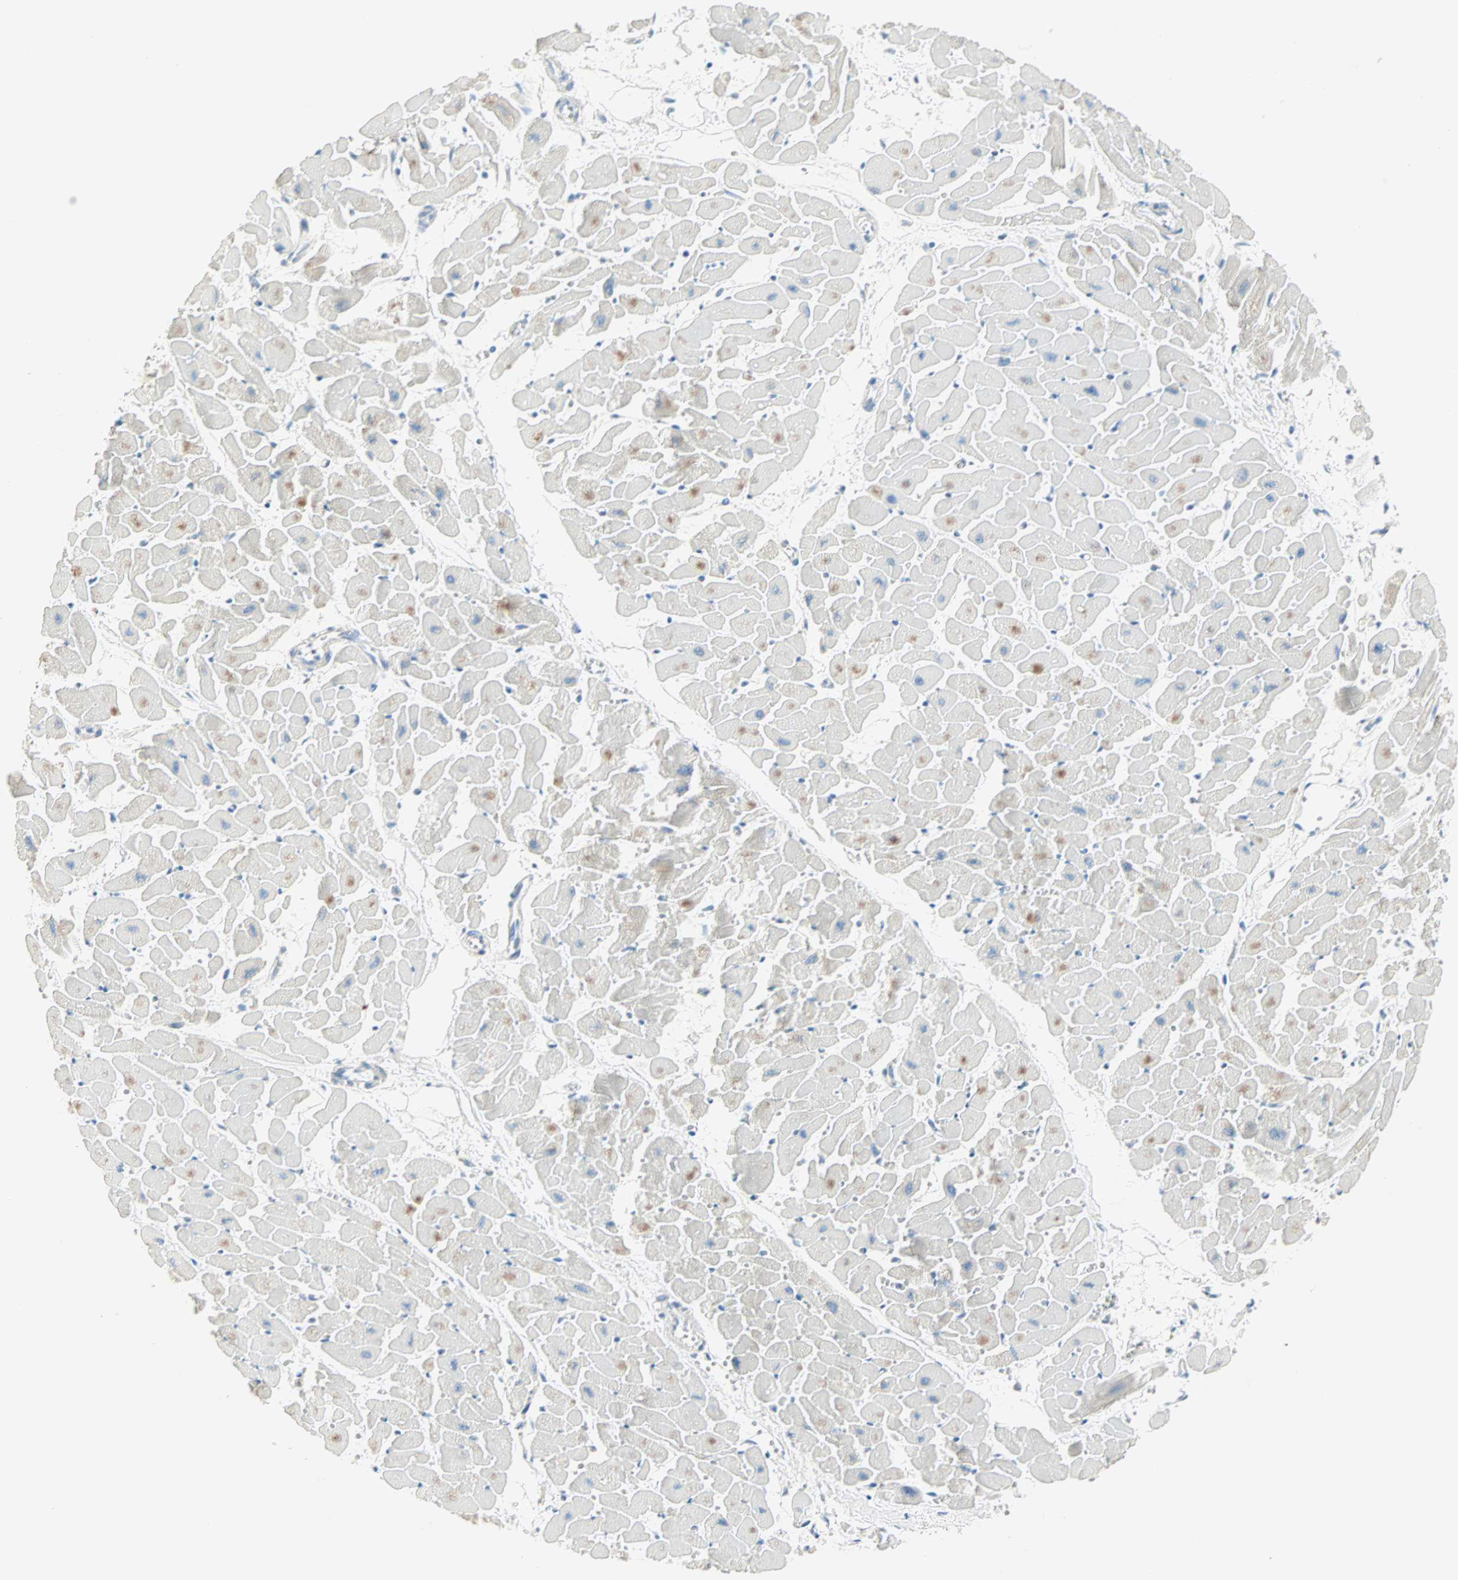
{"staining": {"intensity": "negative", "quantity": "none", "location": "none"}, "tissue": "heart muscle", "cell_type": "Cardiomyocytes", "image_type": "normal", "snomed": [{"axis": "morphology", "description": "Normal tissue, NOS"}, {"axis": "topography", "description": "Heart"}], "caption": "DAB immunohistochemical staining of normal human heart muscle reveals no significant staining in cardiomyocytes.", "gene": "SULT1C2", "patient": {"sex": "female", "age": 19}}